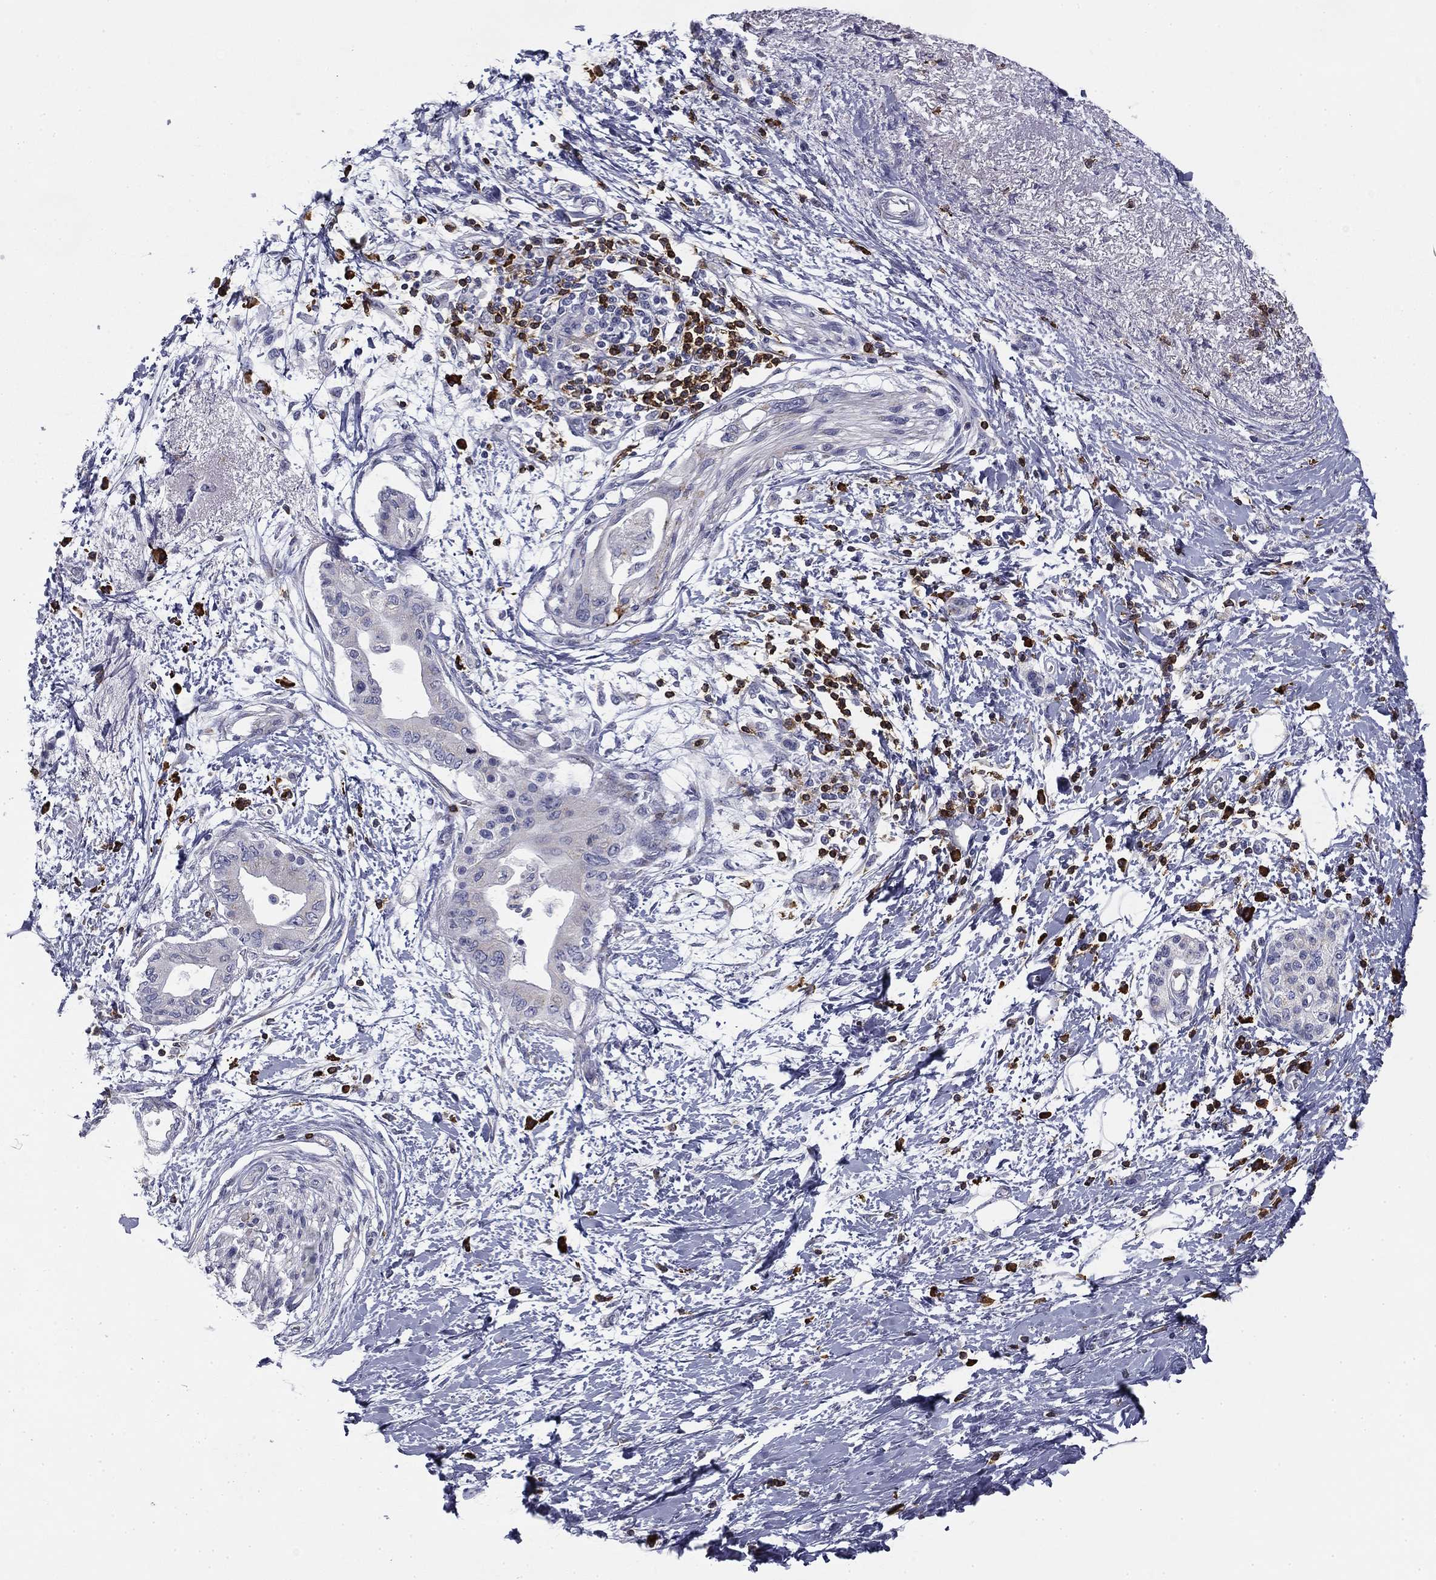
{"staining": {"intensity": "negative", "quantity": "none", "location": "none"}, "tissue": "pancreatic cancer", "cell_type": "Tumor cells", "image_type": "cancer", "snomed": [{"axis": "morphology", "description": "Normal tissue, NOS"}, {"axis": "morphology", "description": "Adenocarcinoma, NOS"}, {"axis": "topography", "description": "Pancreas"}, {"axis": "topography", "description": "Duodenum"}], "caption": "Pancreatic cancer stained for a protein using immunohistochemistry demonstrates no expression tumor cells.", "gene": "TRAT1", "patient": {"sex": "female", "age": 60}}